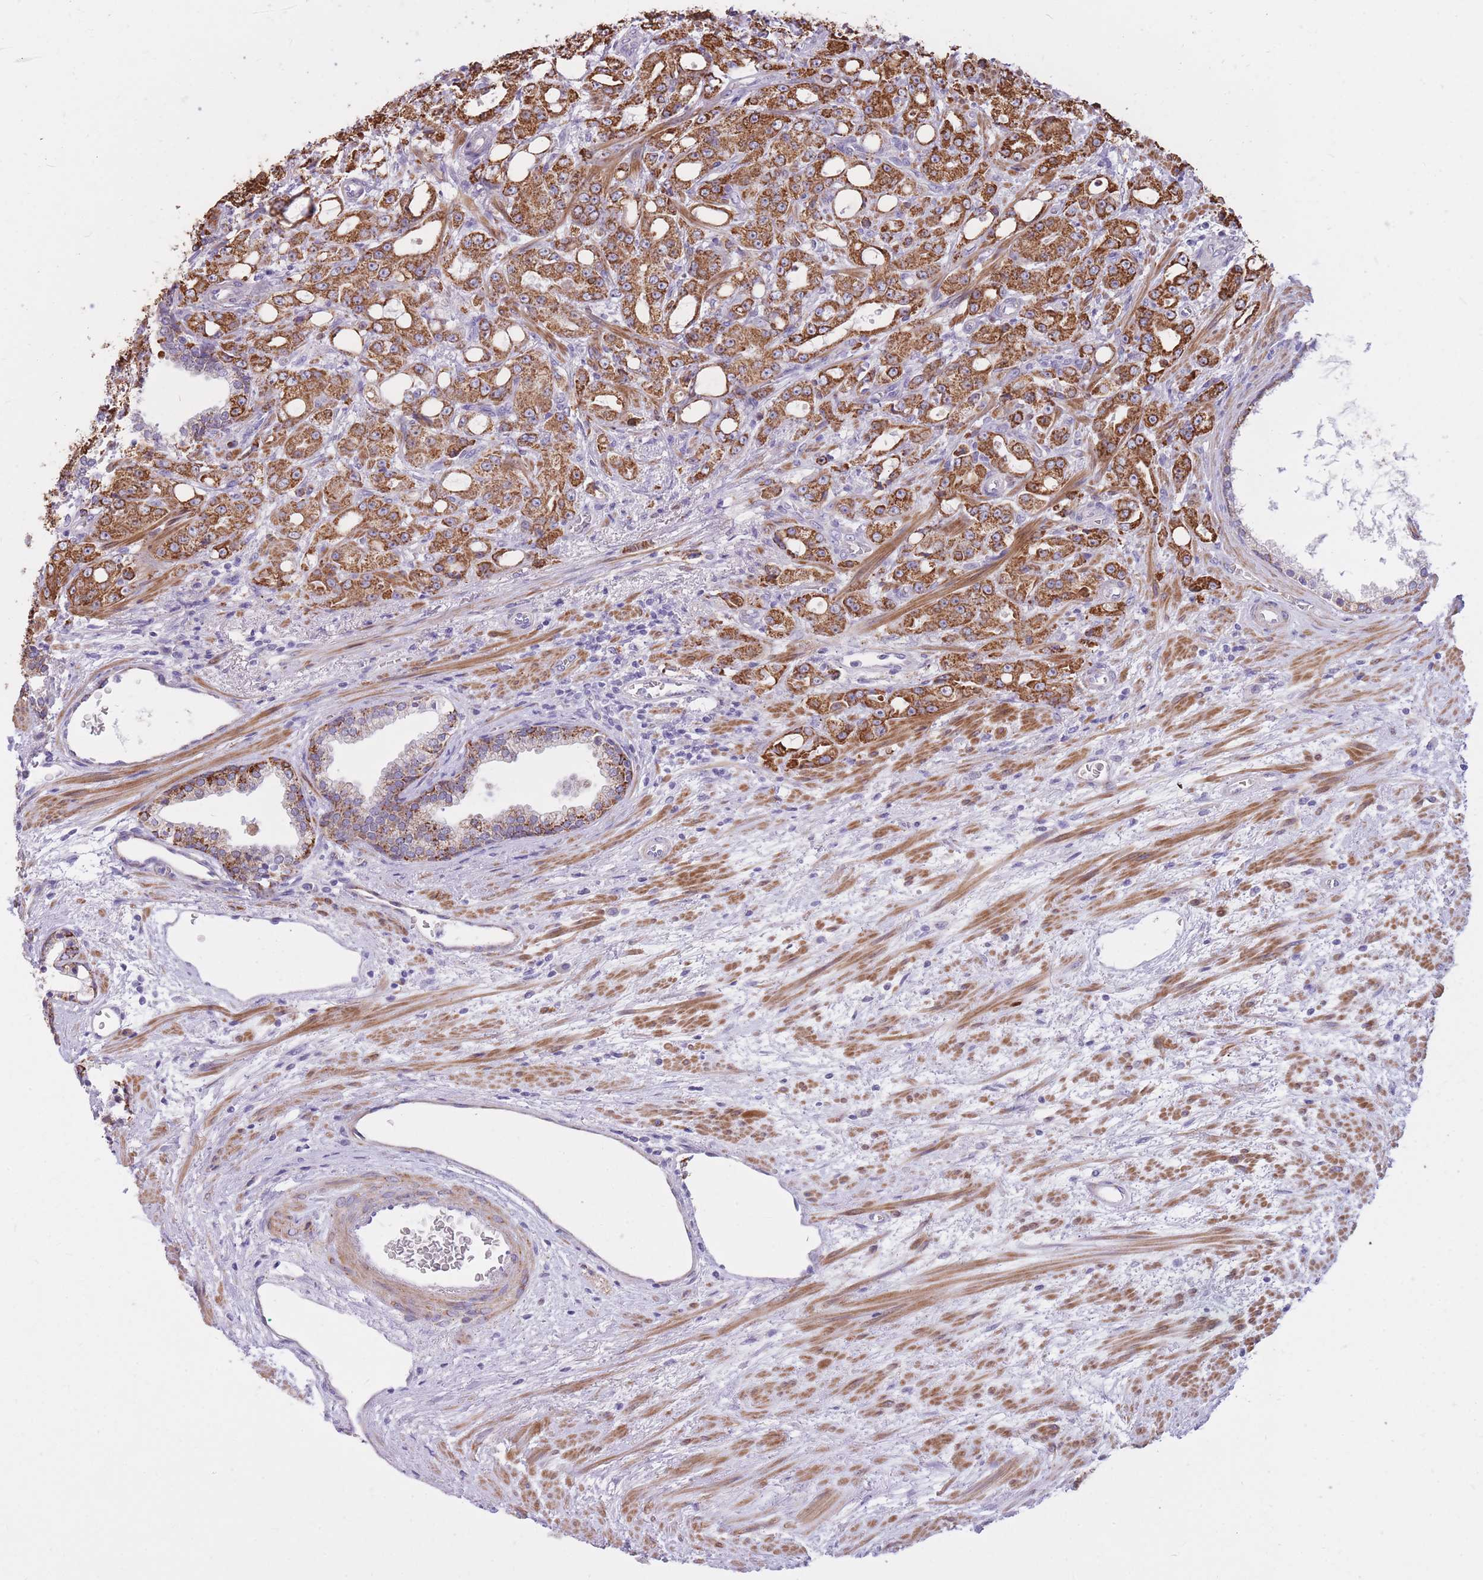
{"staining": {"intensity": "strong", "quantity": "25%-75%", "location": "cytoplasmic/membranous"}, "tissue": "prostate cancer", "cell_type": "Tumor cells", "image_type": "cancer", "snomed": [{"axis": "morphology", "description": "Adenocarcinoma, High grade"}, {"axis": "topography", "description": "Prostate"}], "caption": "Immunohistochemical staining of prostate high-grade adenocarcinoma shows strong cytoplasmic/membranous protein positivity in approximately 25%-75% of tumor cells.", "gene": "RNF170", "patient": {"sex": "male", "age": 69}}